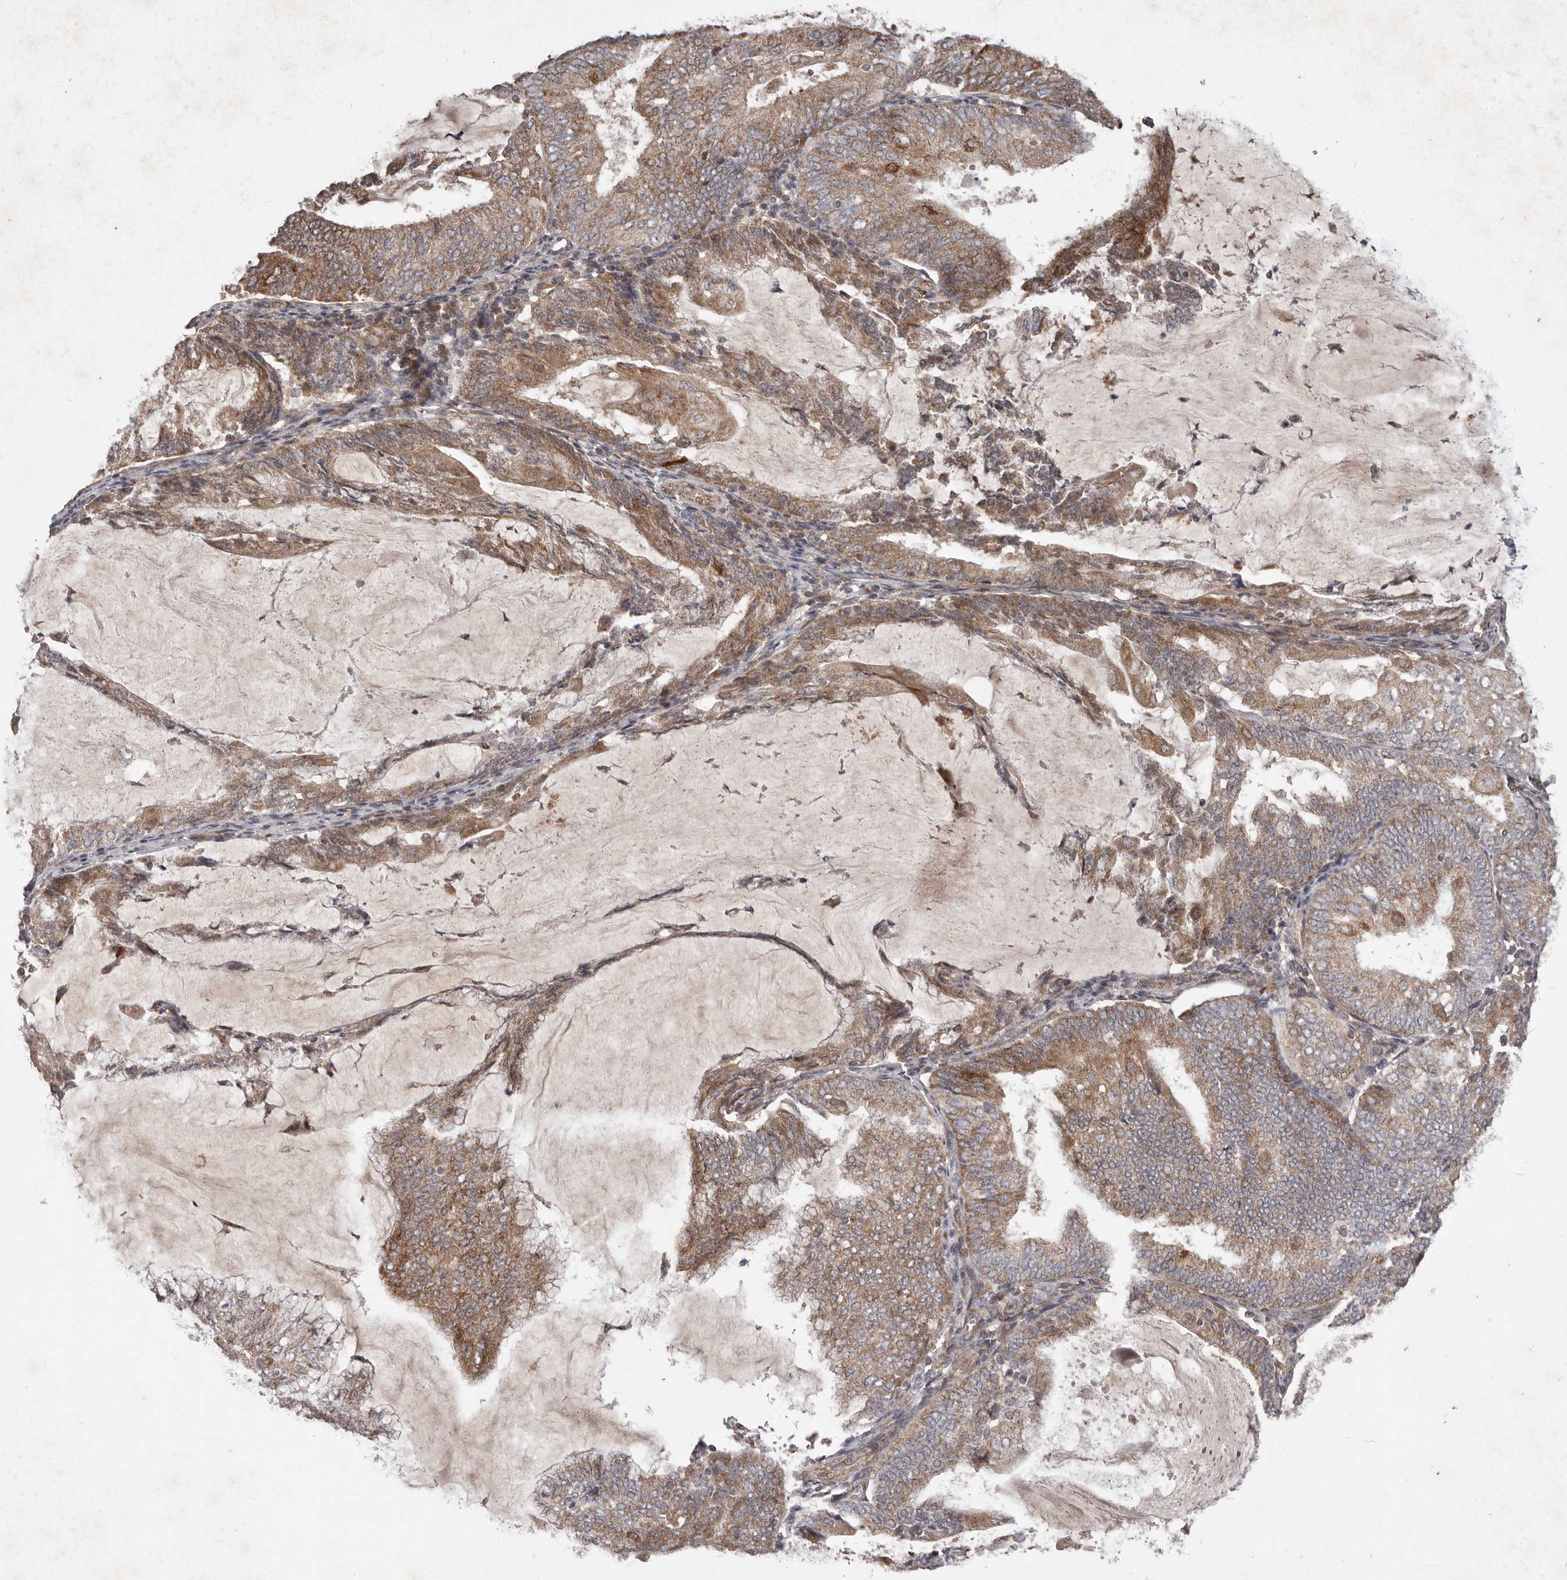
{"staining": {"intensity": "moderate", "quantity": ">75%", "location": "cytoplasmic/membranous"}, "tissue": "endometrial cancer", "cell_type": "Tumor cells", "image_type": "cancer", "snomed": [{"axis": "morphology", "description": "Adenocarcinoma, NOS"}, {"axis": "topography", "description": "Endometrium"}], "caption": "Immunohistochemical staining of adenocarcinoma (endometrial) displays moderate cytoplasmic/membranous protein expression in approximately >75% of tumor cells. Nuclei are stained in blue.", "gene": "PLOD2", "patient": {"sex": "female", "age": 81}}